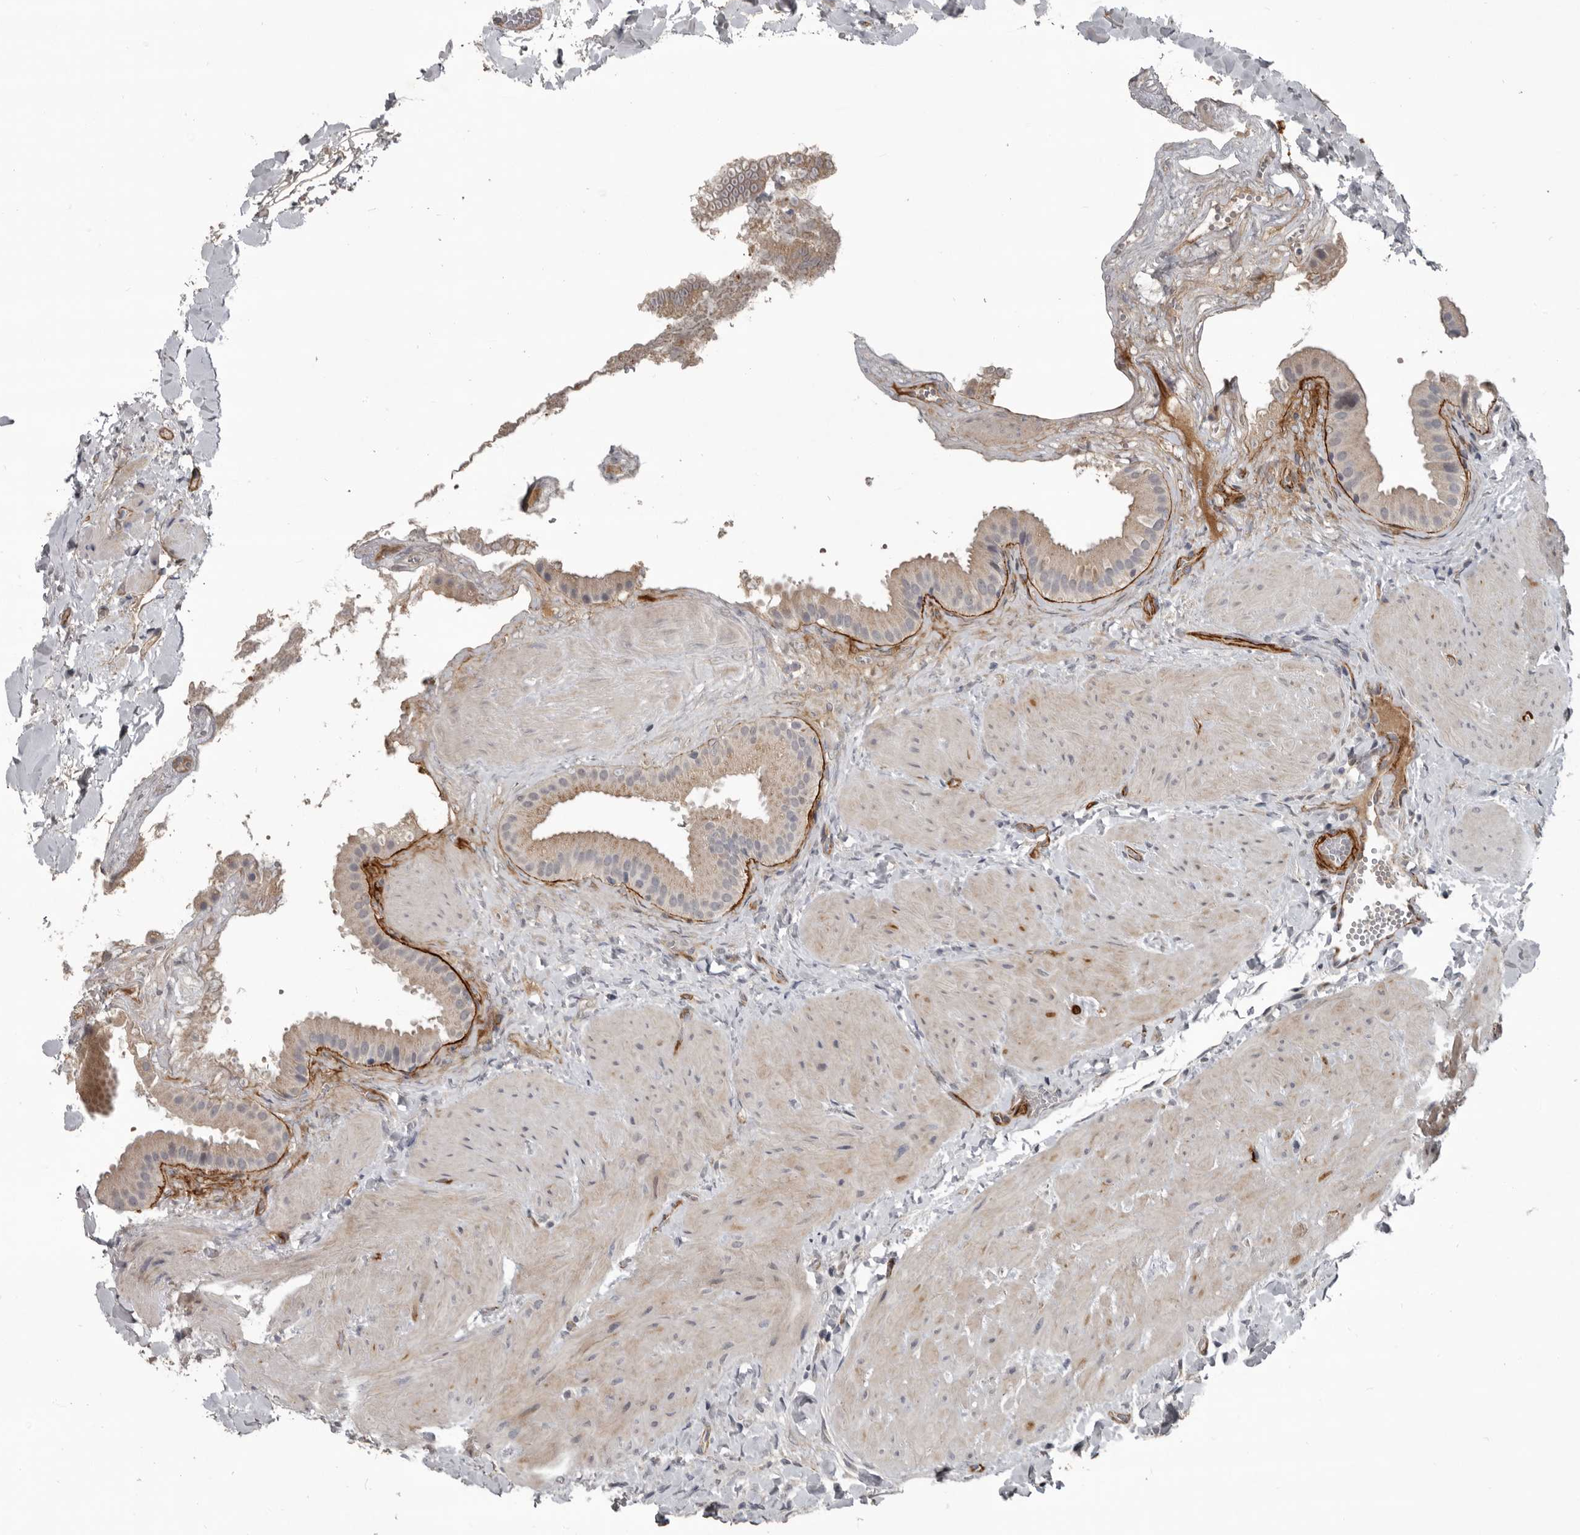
{"staining": {"intensity": "negative", "quantity": "none", "location": "none"}, "tissue": "gallbladder", "cell_type": "Glandular cells", "image_type": "normal", "snomed": [{"axis": "morphology", "description": "Normal tissue, NOS"}, {"axis": "topography", "description": "Gallbladder"}], "caption": "This micrograph is of unremarkable gallbladder stained with immunohistochemistry (IHC) to label a protein in brown with the nuclei are counter-stained blue. There is no staining in glandular cells.", "gene": "C1orf216", "patient": {"sex": "male", "age": 55}}